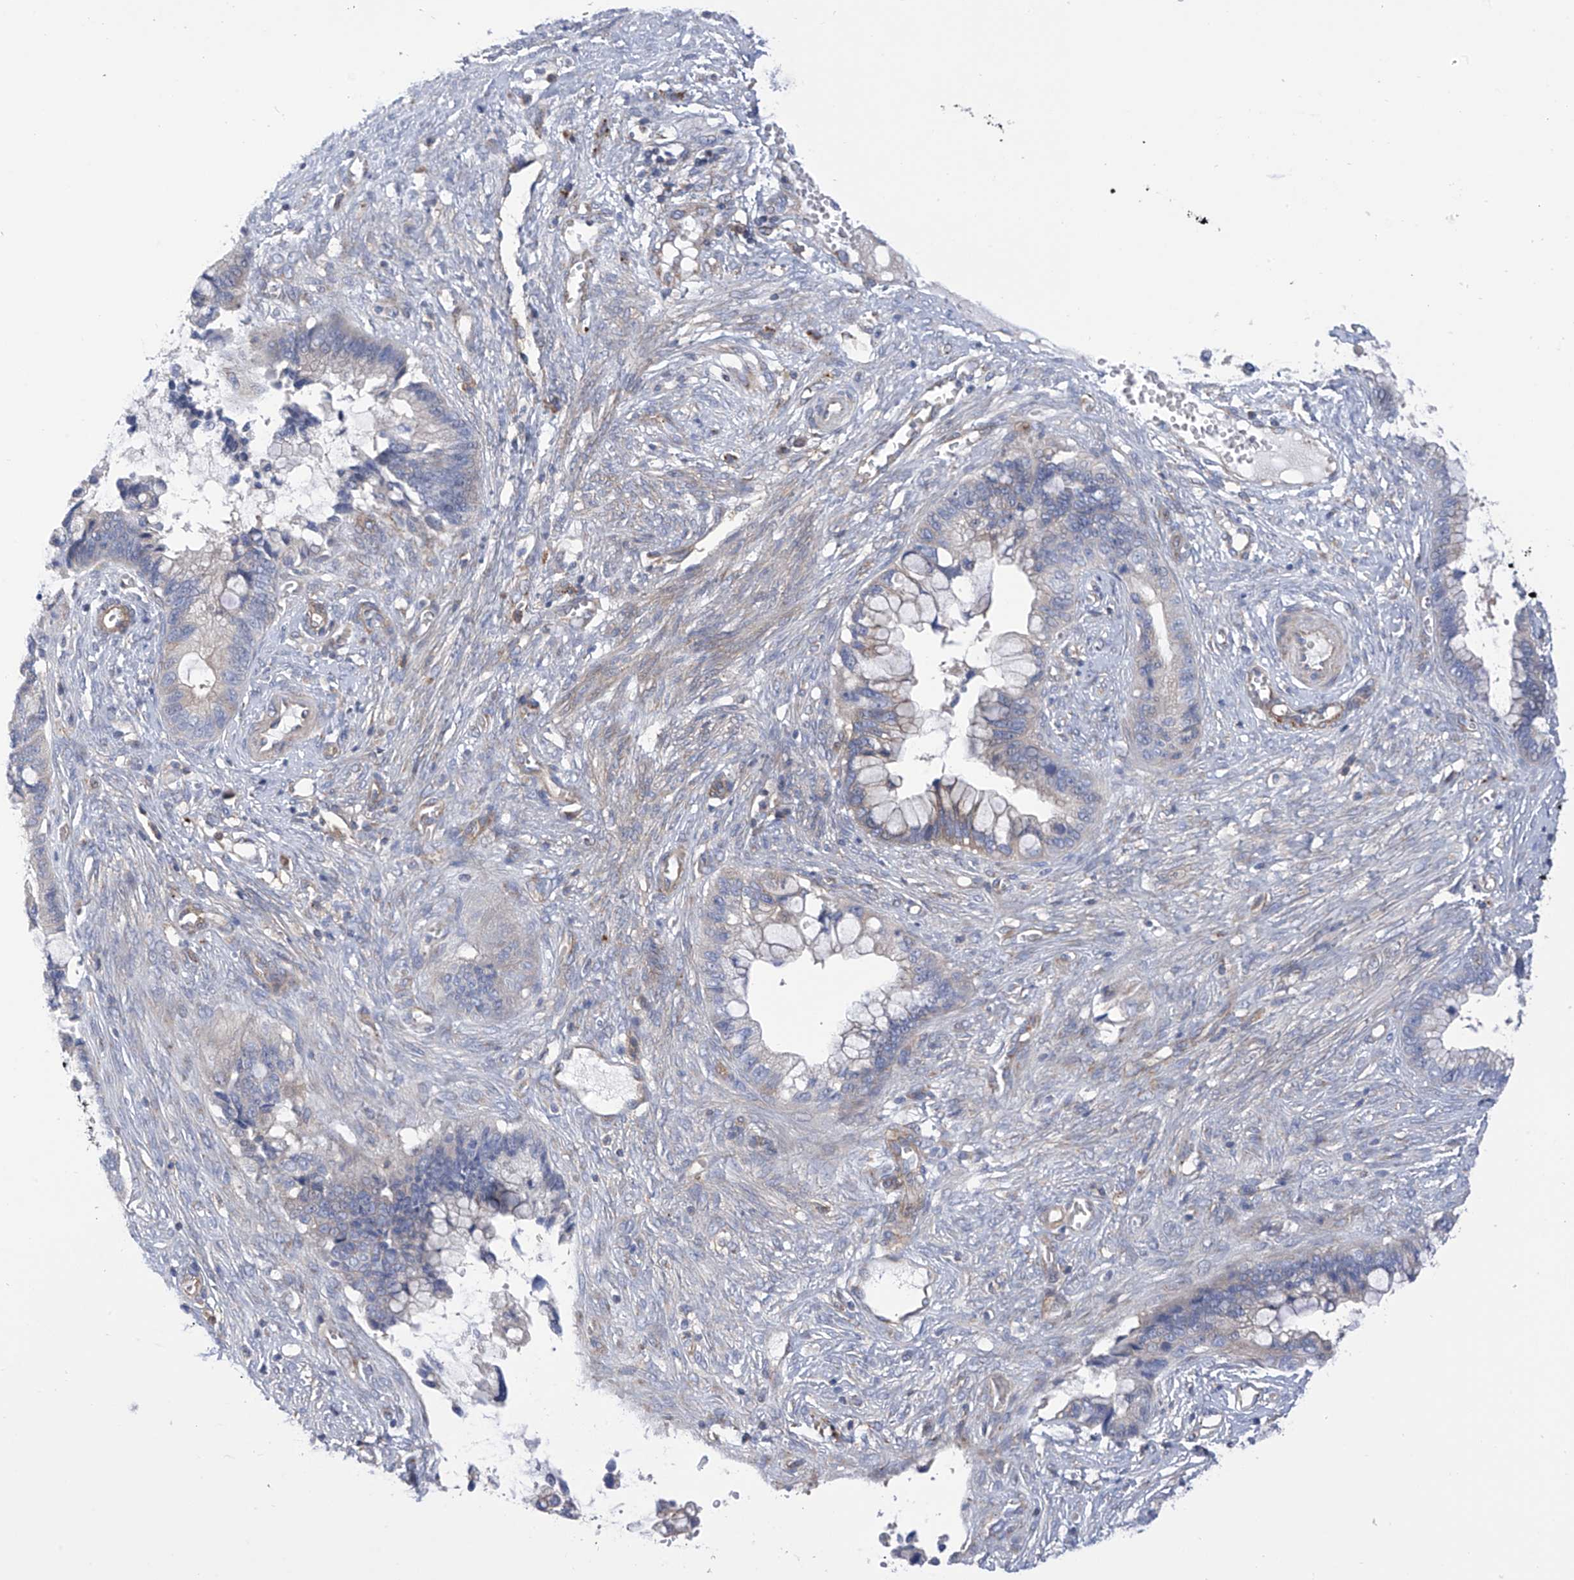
{"staining": {"intensity": "negative", "quantity": "none", "location": "none"}, "tissue": "cervical cancer", "cell_type": "Tumor cells", "image_type": "cancer", "snomed": [{"axis": "morphology", "description": "Adenocarcinoma, NOS"}, {"axis": "topography", "description": "Cervix"}], "caption": "DAB (3,3'-diaminobenzidine) immunohistochemical staining of human cervical cancer (adenocarcinoma) shows no significant expression in tumor cells.", "gene": "P2RX7", "patient": {"sex": "female", "age": 44}}